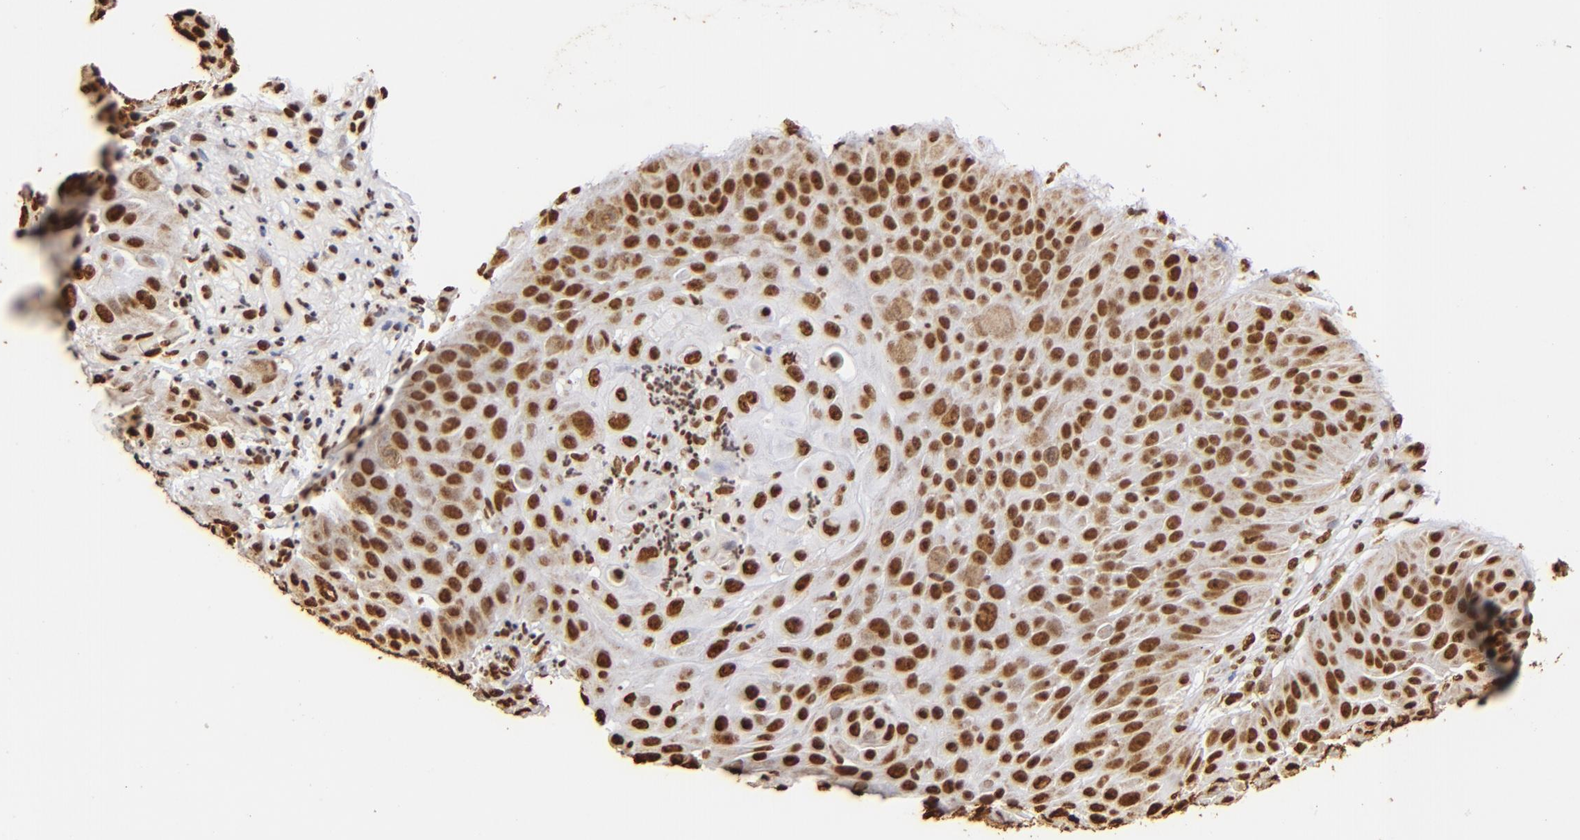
{"staining": {"intensity": "strong", "quantity": ">75%", "location": "nuclear"}, "tissue": "skin cancer", "cell_type": "Tumor cells", "image_type": "cancer", "snomed": [{"axis": "morphology", "description": "Squamous cell carcinoma, NOS"}, {"axis": "topography", "description": "Skin"}], "caption": "Protein staining of skin cancer (squamous cell carcinoma) tissue exhibits strong nuclear staining in about >75% of tumor cells. The protein of interest is stained brown, and the nuclei are stained in blue (DAB IHC with brightfield microscopy, high magnification).", "gene": "ILF3", "patient": {"sex": "male", "age": 82}}